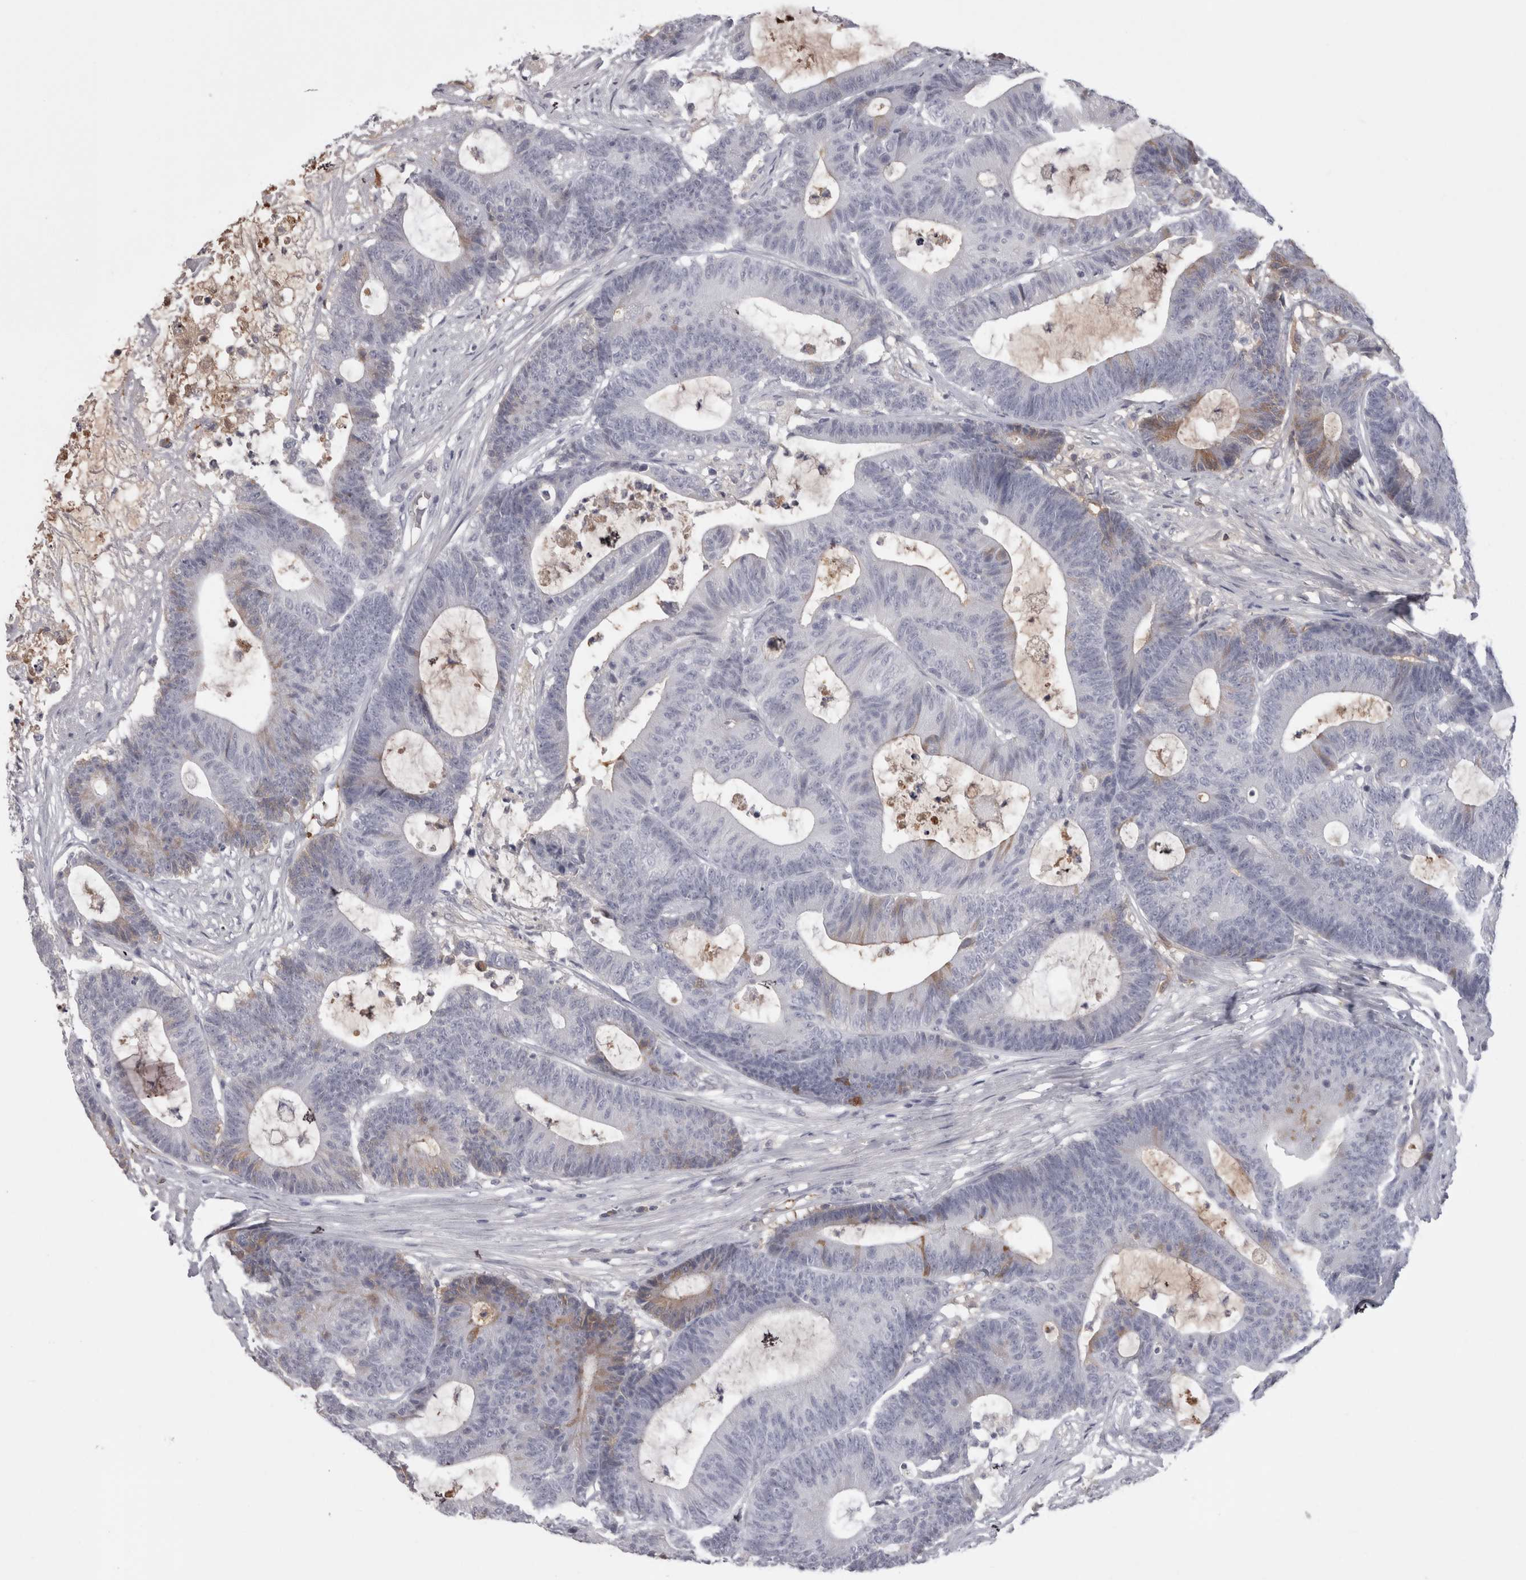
{"staining": {"intensity": "moderate", "quantity": "<25%", "location": "cytoplasmic/membranous"}, "tissue": "colorectal cancer", "cell_type": "Tumor cells", "image_type": "cancer", "snomed": [{"axis": "morphology", "description": "Adenocarcinoma, NOS"}, {"axis": "topography", "description": "Colon"}], "caption": "Colorectal cancer (adenocarcinoma) stained with a brown dye exhibits moderate cytoplasmic/membranous positive expression in approximately <25% of tumor cells.", "gene": "SAA4", "patient": {"sex": "female", "age": 84}}